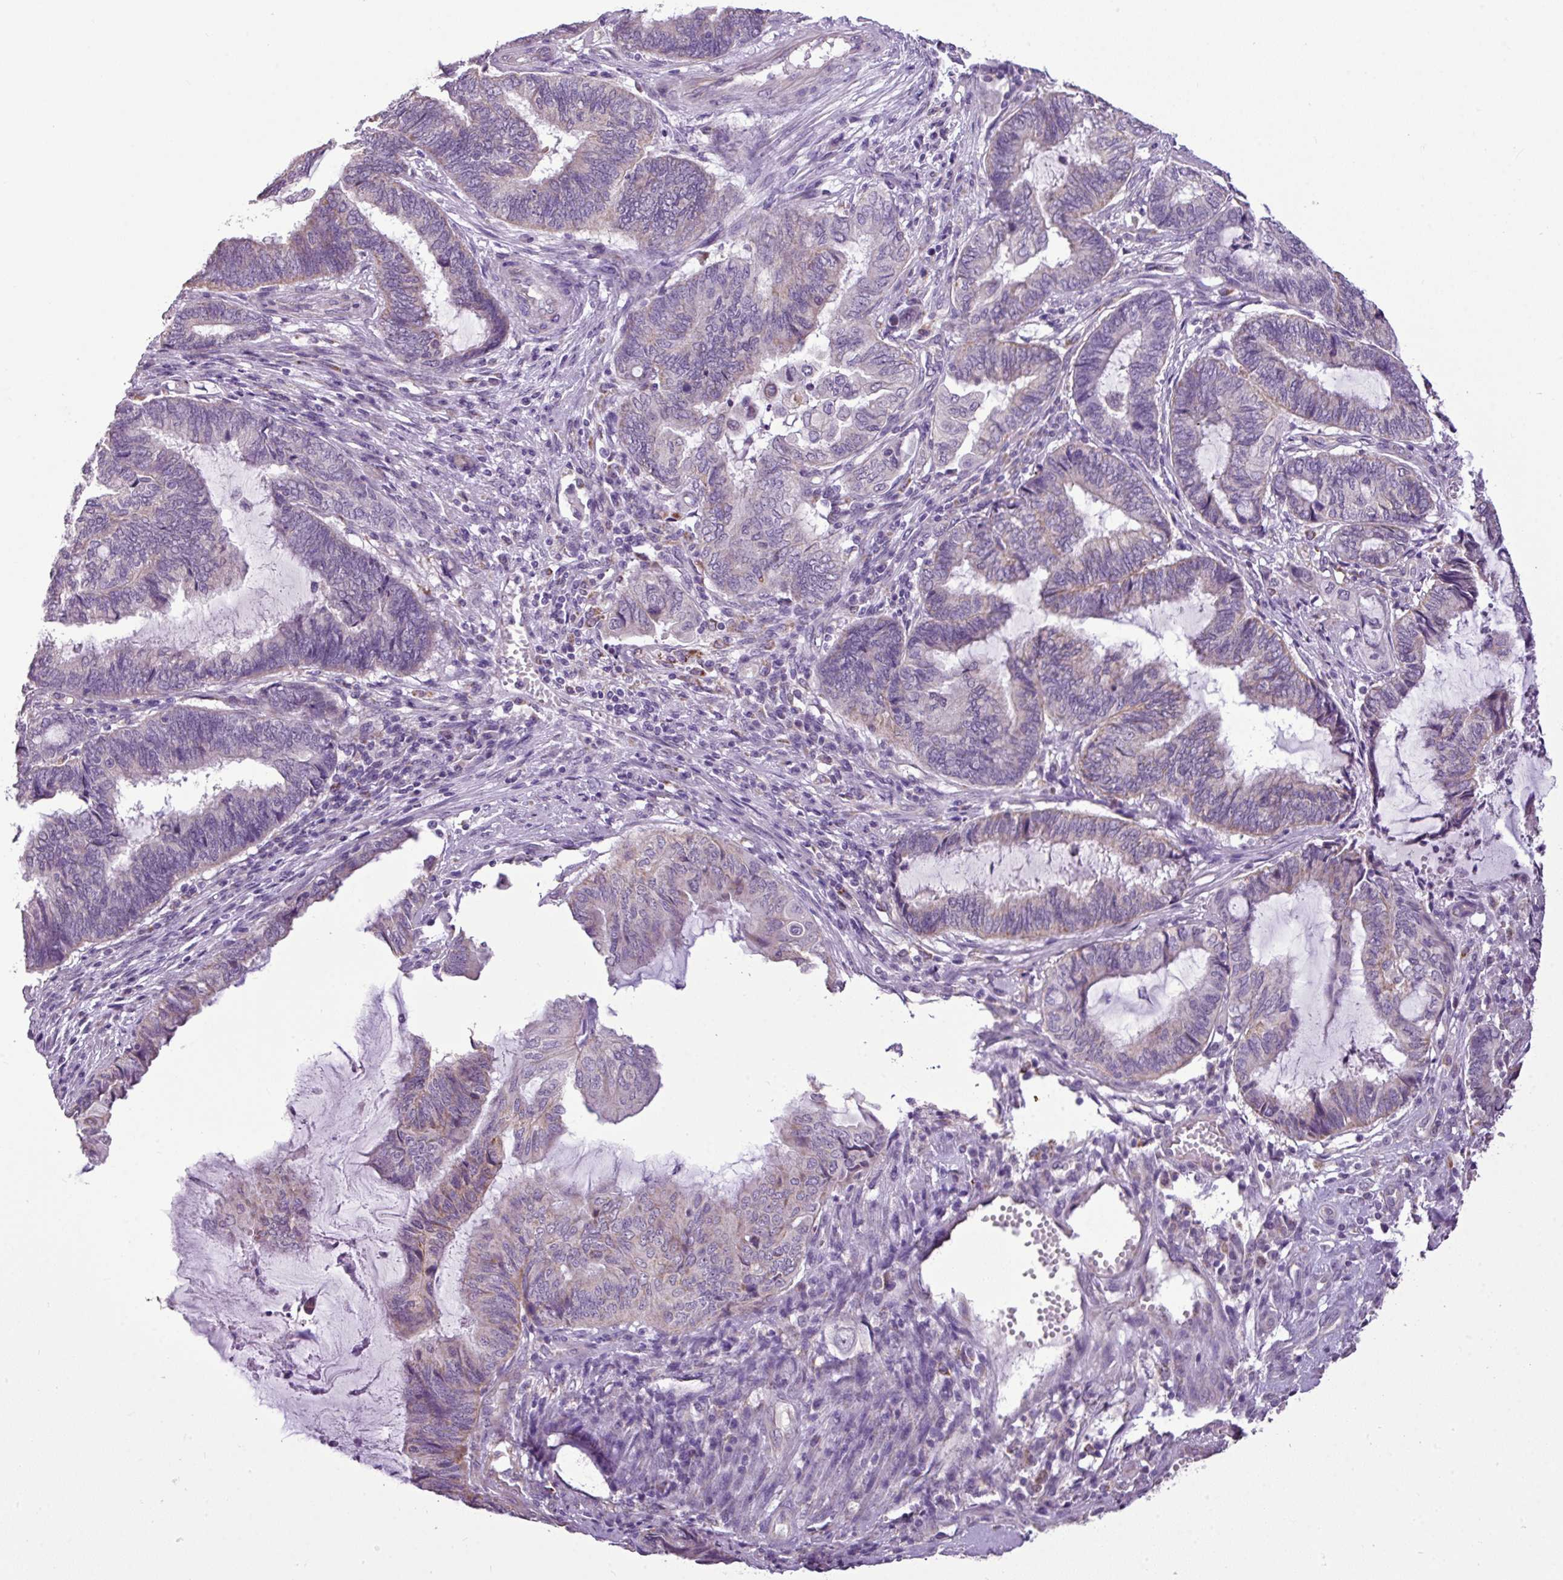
{"staining": {"intensity": "weak", "quantity": "<25%", "location": "cytoplasmic/membranous"}, "tissue": "endometrial cancer", "cell_type": "Tumor cells", "image_type": "cancer", "snomed": [{"axis": "morphology", "description": "Adenocarcinoma, NOS"}, {"axis": "topography", "description": "Uterus"}, {"axis": "topography", "description": "Endometrium"}], "caption": "Image shows no protein expression in tumor cells of endometrial cancer tissue.", "gene": "ALDH2", "patient": {"sex": "female", "age": 70}}